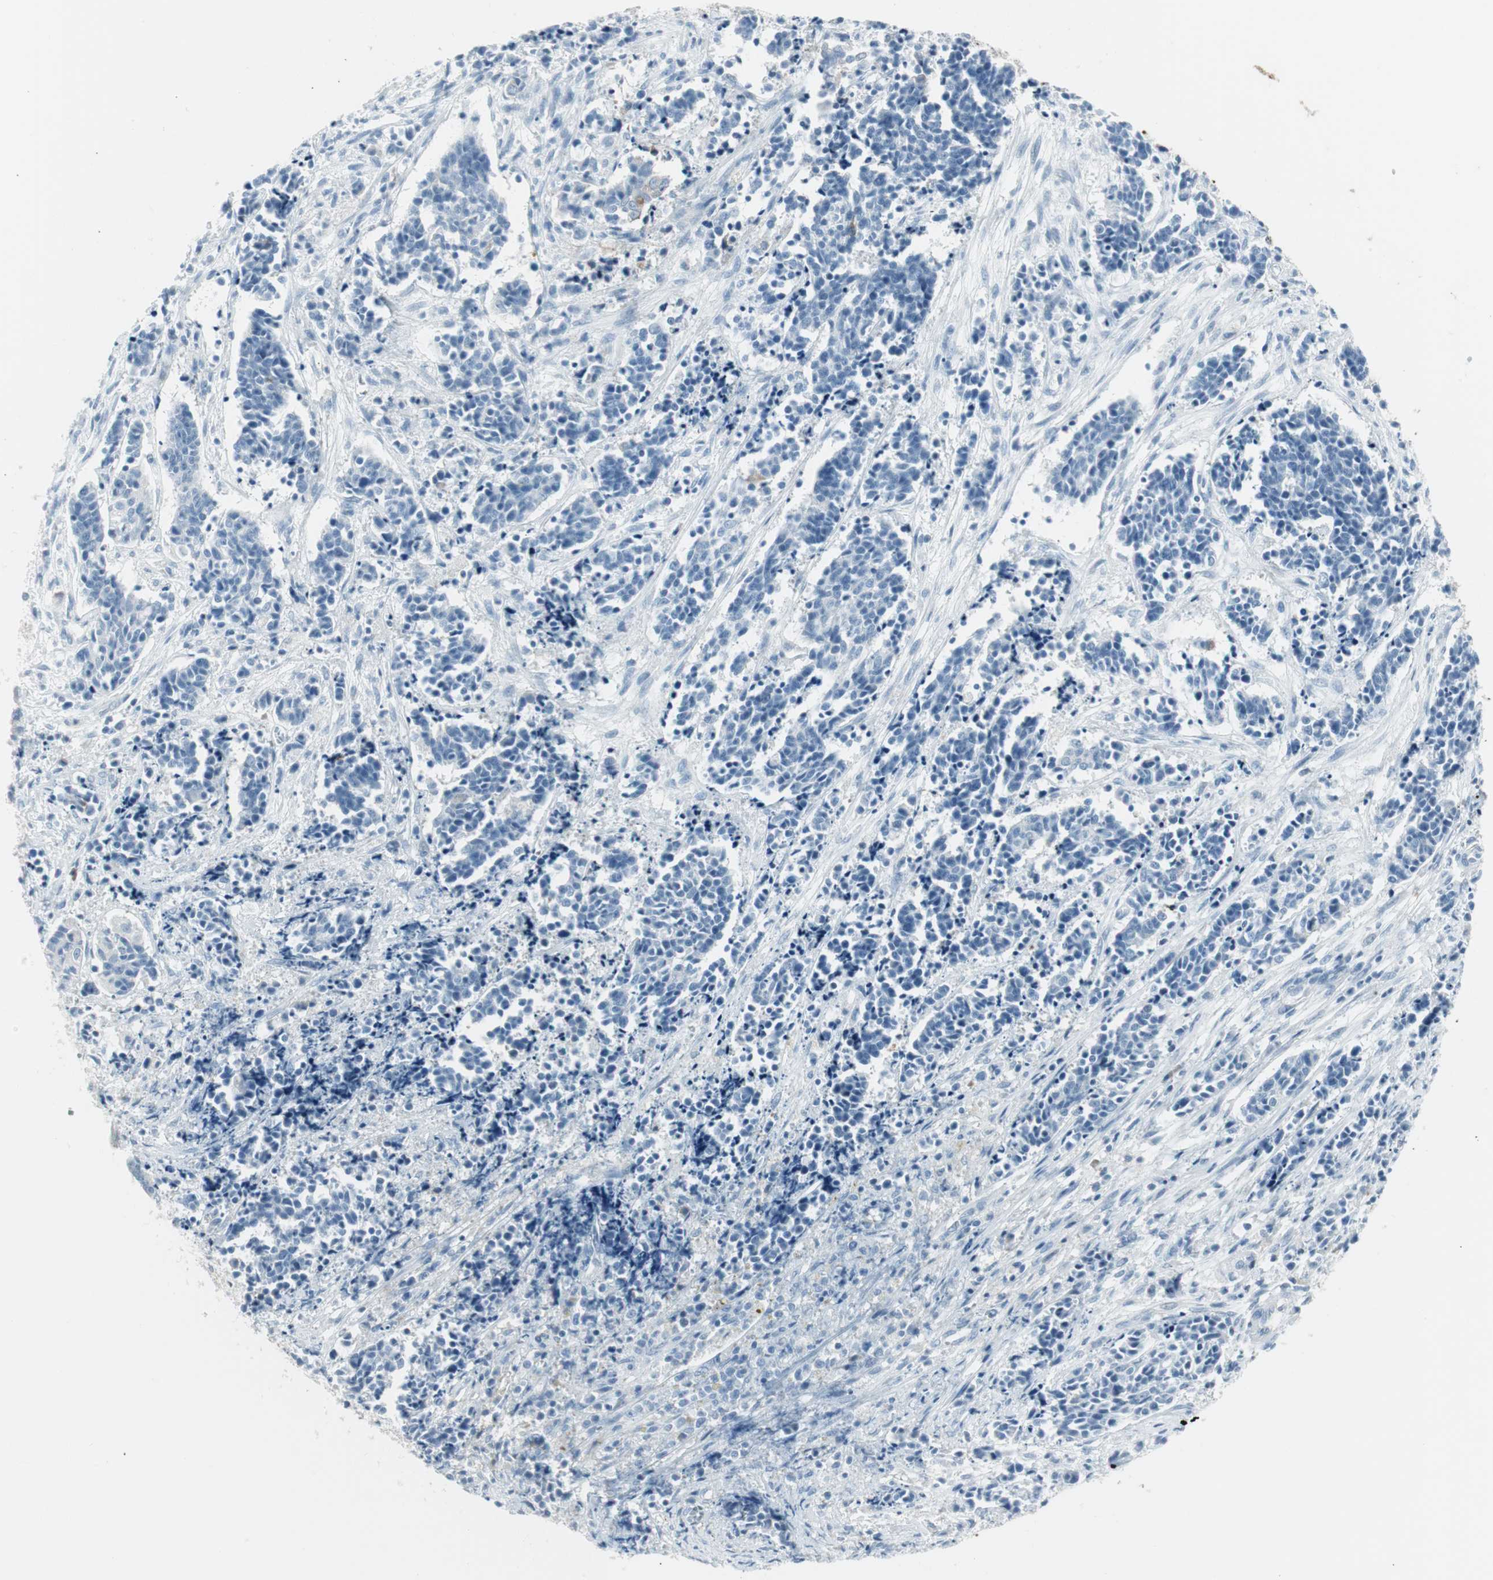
{"staining": {"intensity": "negative", "quantity": "none", "location": "none"}, "tissue": "cervical cancer", "cell_type": "Tumor cells", "image_type": "cancer", "snomed": [{"axis": "morphology", "description": "Squamous cell carcinoma, NOS"}, {"axis": "topography", "description": "Cervix"}], "caption": "Tumor cells are negative for protein expression in human cervical squamous cell carcinoma.", "gene": "AGR2", "patient": {"sex": "female", "age": 35}}